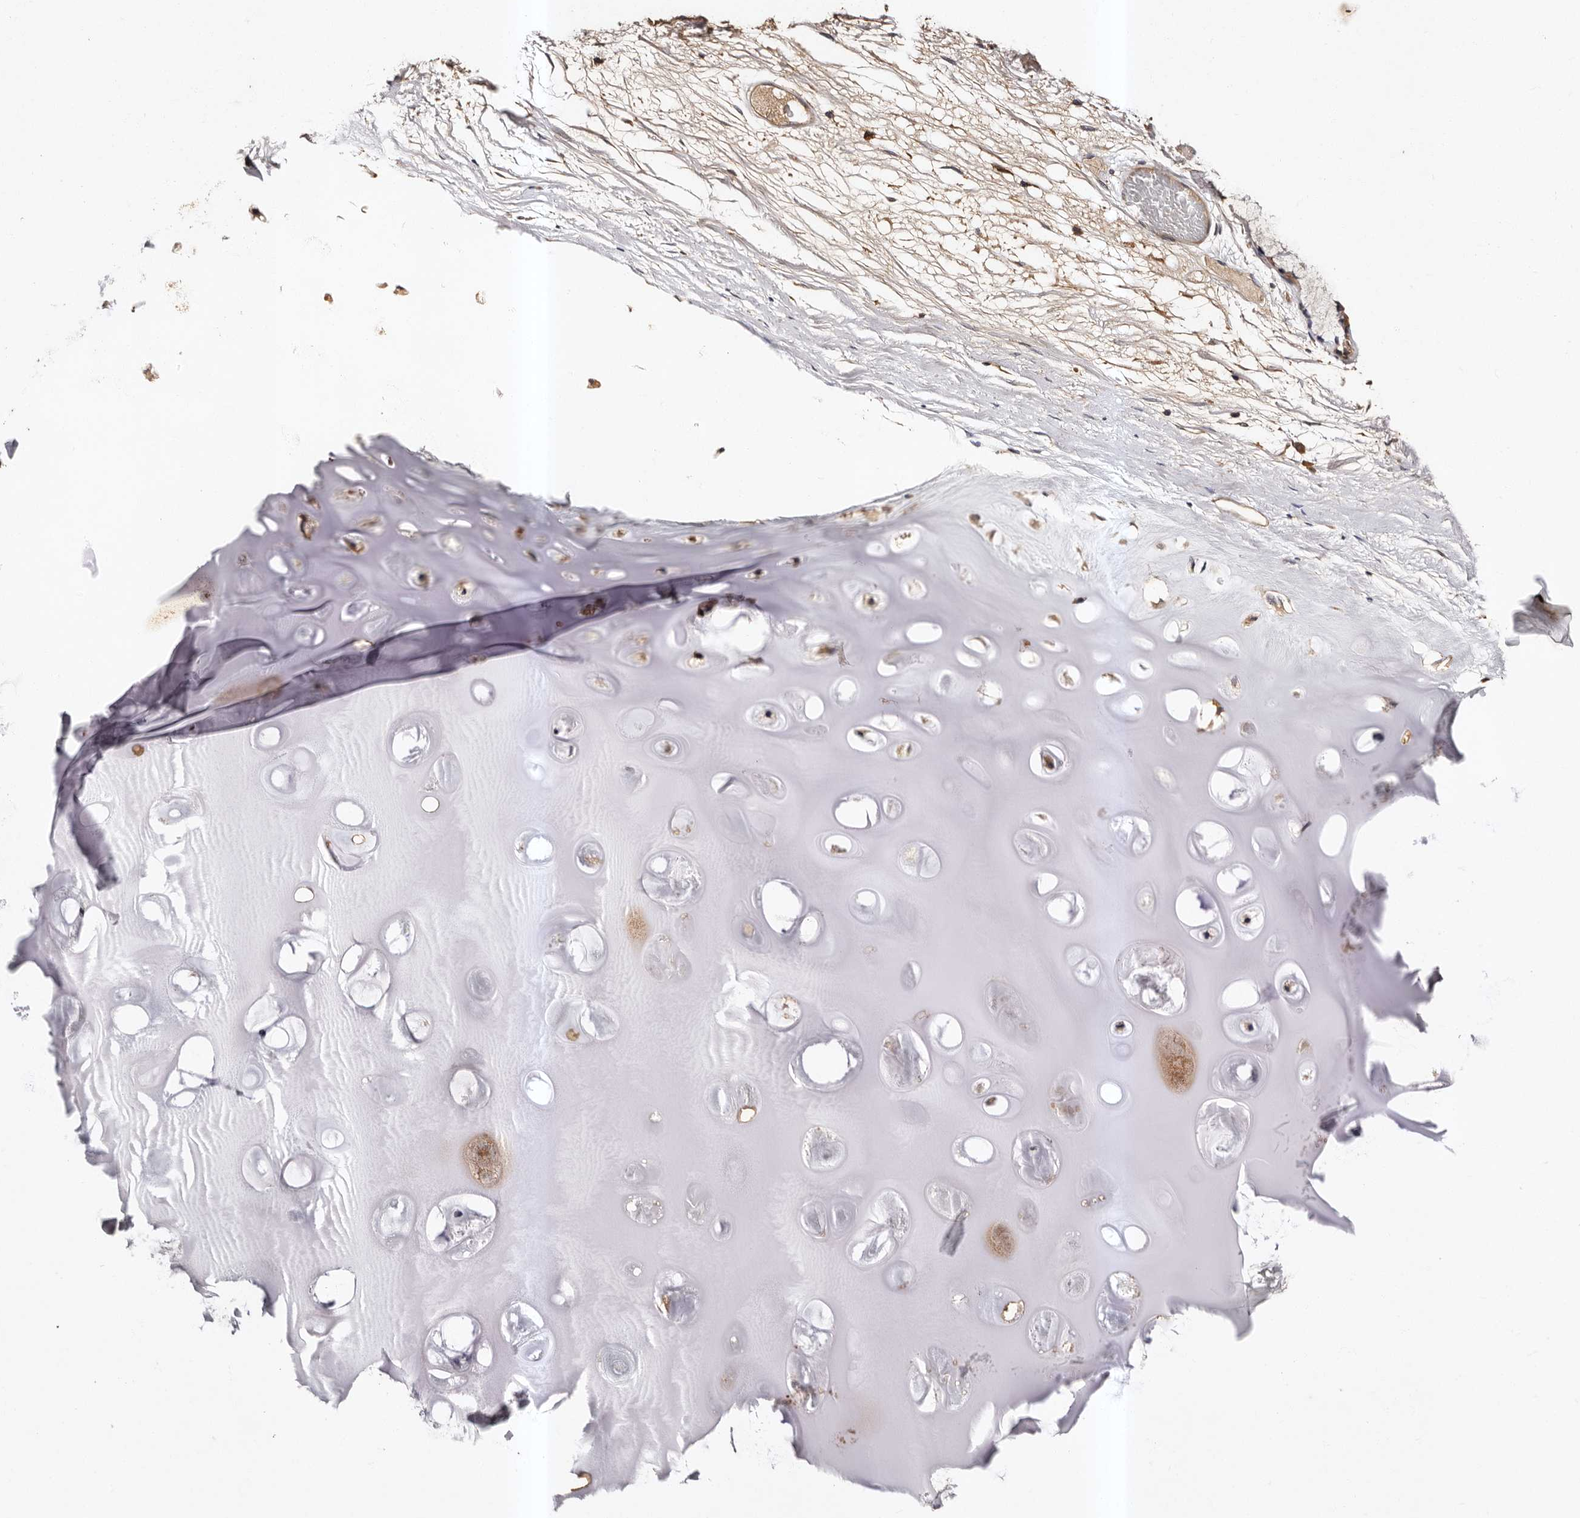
{"staining": {"intensity": "moderate", "quantity": "25%-75%", "location": "cytoplasmic/membranous,nuclear"}, "tissue": "soft tissue", "cell_type": "Chondrocytes", "image_type": "normal", "snomed": [{"axis": "morphology", "description": "Normal tissue, NOS"}, {"axis": "topography", "description": "Bronchus"}], "caption": "The histopathology image displays immunohistochemical staining of normal soft tissue. There is moderate cytoplasmic/membranous,nuclear positivity is identified in about 25%-75% of chondrocytes.", "gene": "ADCK5", "patient": {"sex": "male", "age": 66}}